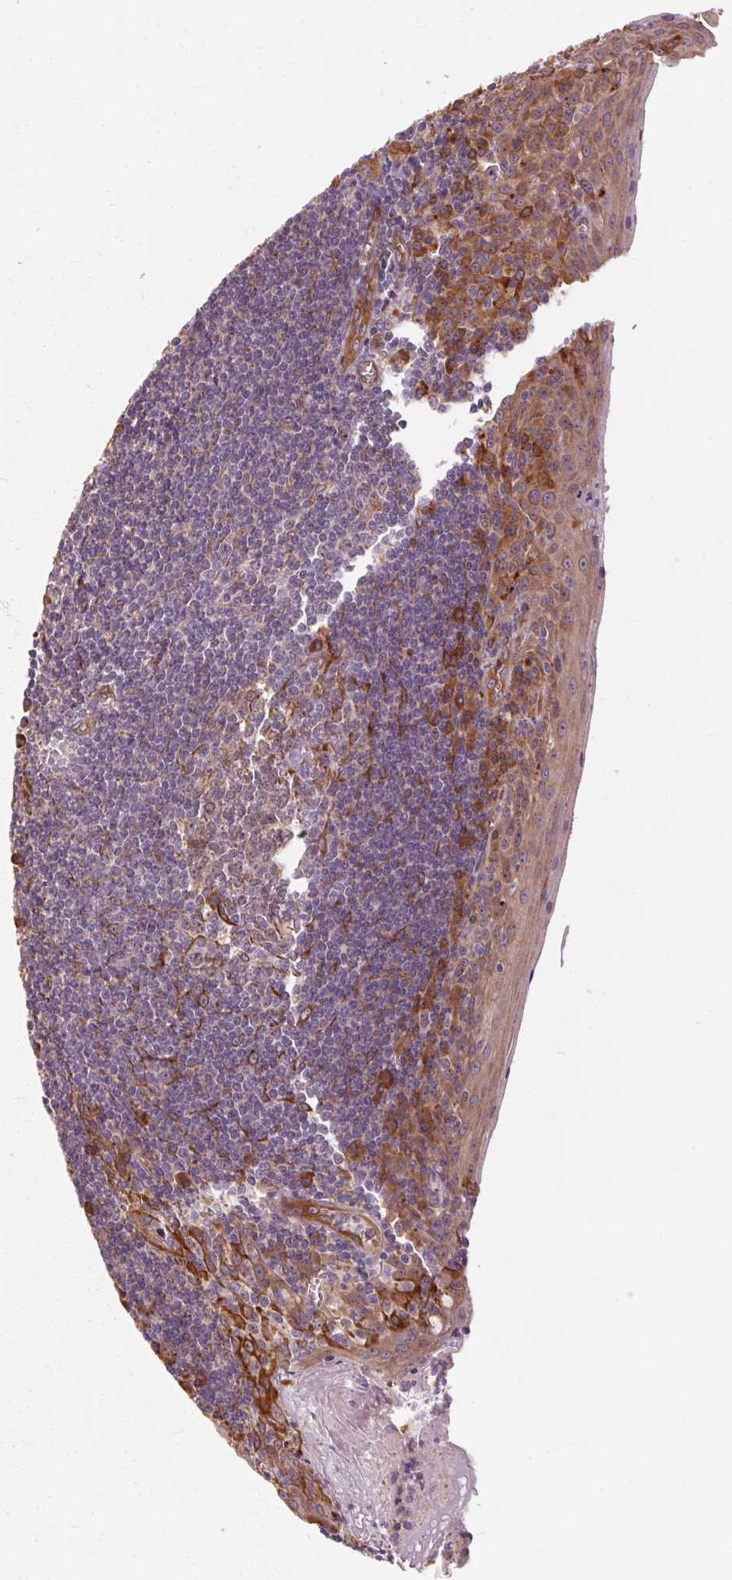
{"staining": {"intensity": "strong", "quantity": ">75%", "location": "cytoplasmic/membranous"}, "tissue": "tonsil", "cell_type": "Germinal center cells", "image_type": "normal", "snomed": [{"axis": "morphology", "description": "Normal tissue, NOS"}, {"axis": "topography", "description": "Tonsil"}], "caption": "High-magnification brightfield microscopy of benign tonsil stained with DAB (brown) and counterstained with hematoxylin (blue). germinal center cells exhibit strong cytoplasmic/membranous expression is seen in approximately>75% of cells. Nuclei are stained in blue.", "gene": "TBC1D4", "patient": {"sex": "male", "age": 27}}